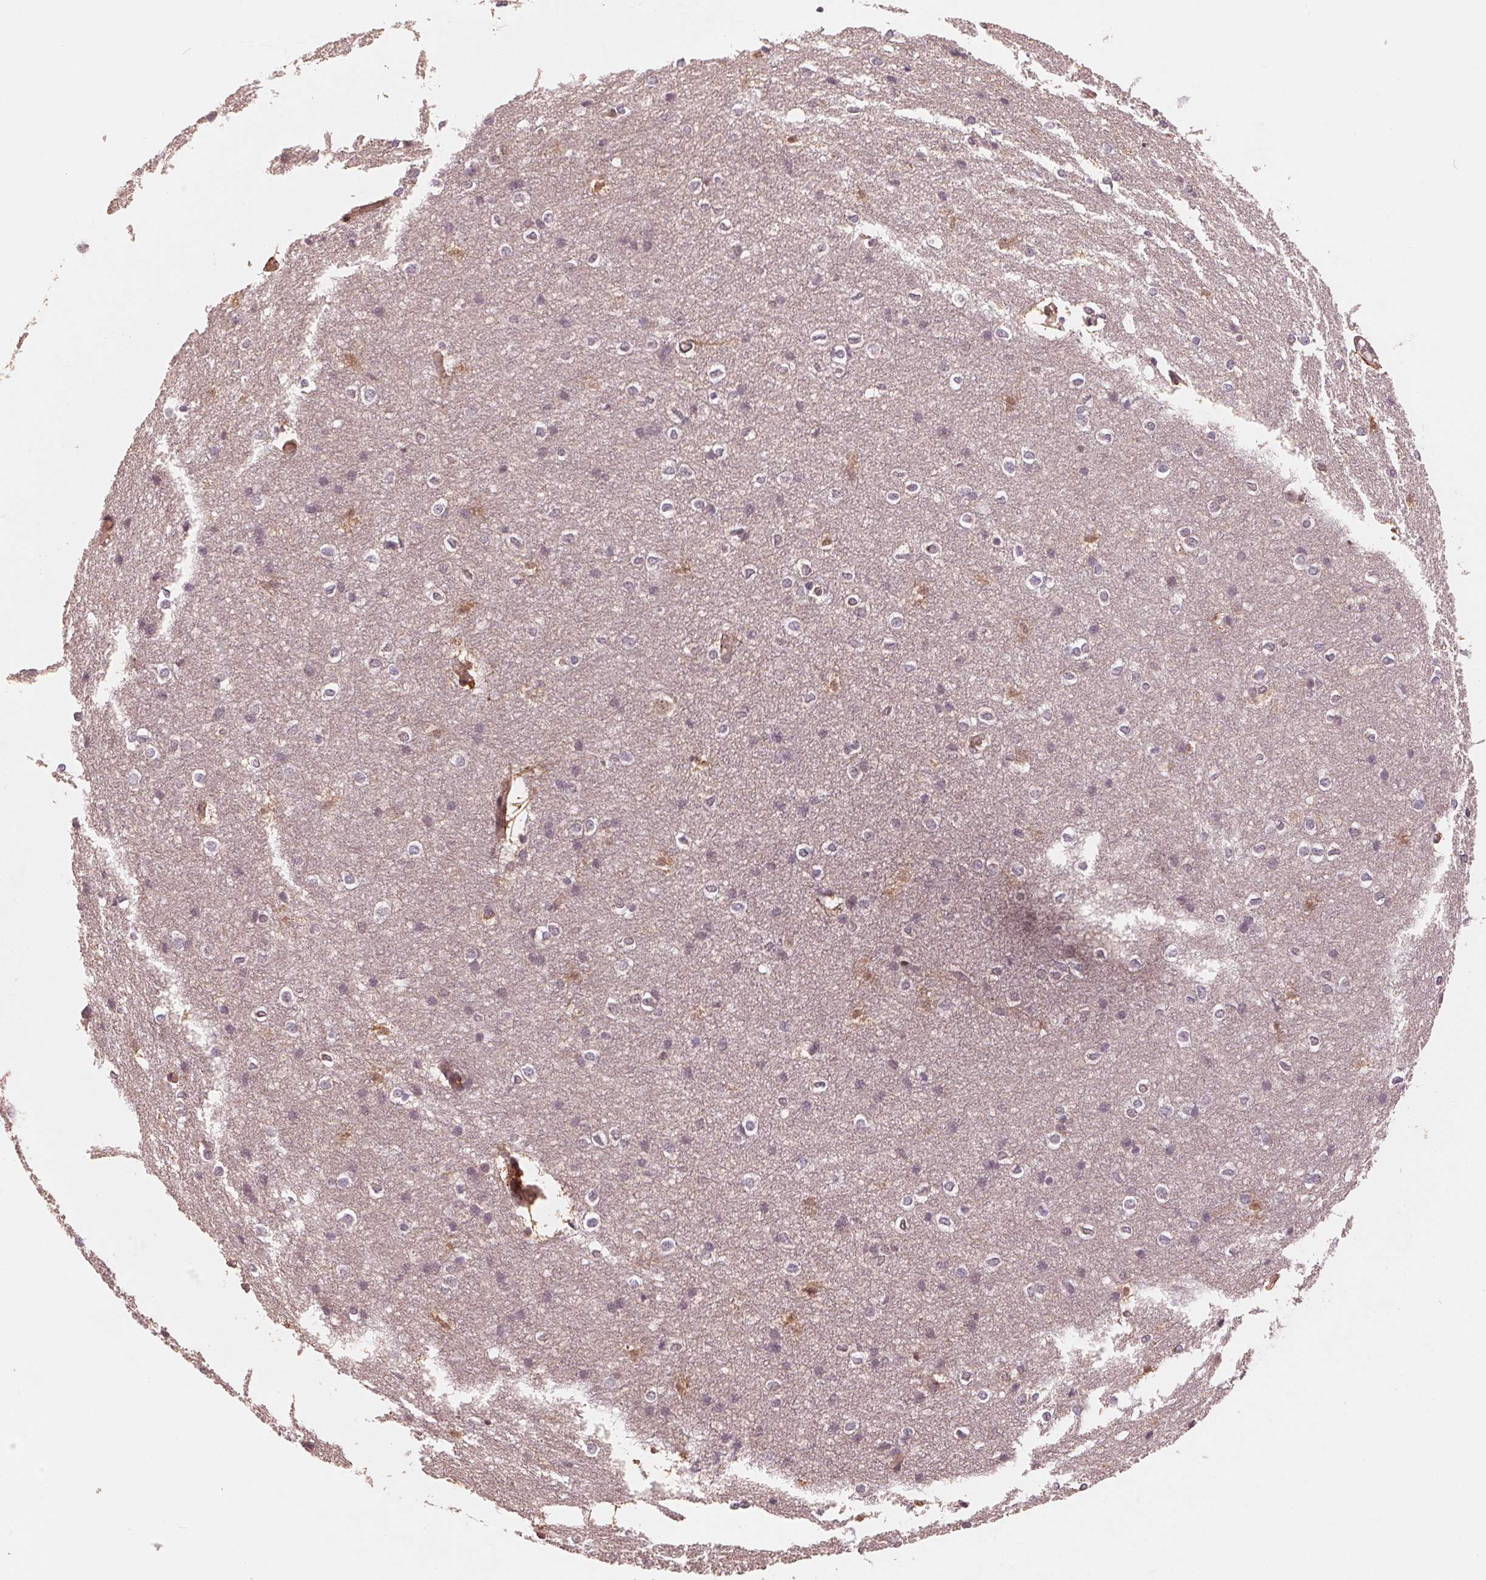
{"staining": {"intensity": "weak", "quantity": "25%-75%", "location": "cytoplasmic/membranous,nuclear"}, "tissue": "cerebral cortex", "cell_type": "Endothelial cells", "image_type": "normal", "snomed": [{"axis": "morphology", "description": "Normal tissue, NOS"}, {"axis": "topography", "description": "Cerebral cortex"}], "caption": "Immunohistochemical staining of unremarkable cerebral cortex exhibits weak cytoplasmic/membranous,nuclear protein staining in about 25%-75% of endothelial cells.", "gene": "IL9R", "patient": {"sex": "male", "age": 37}}